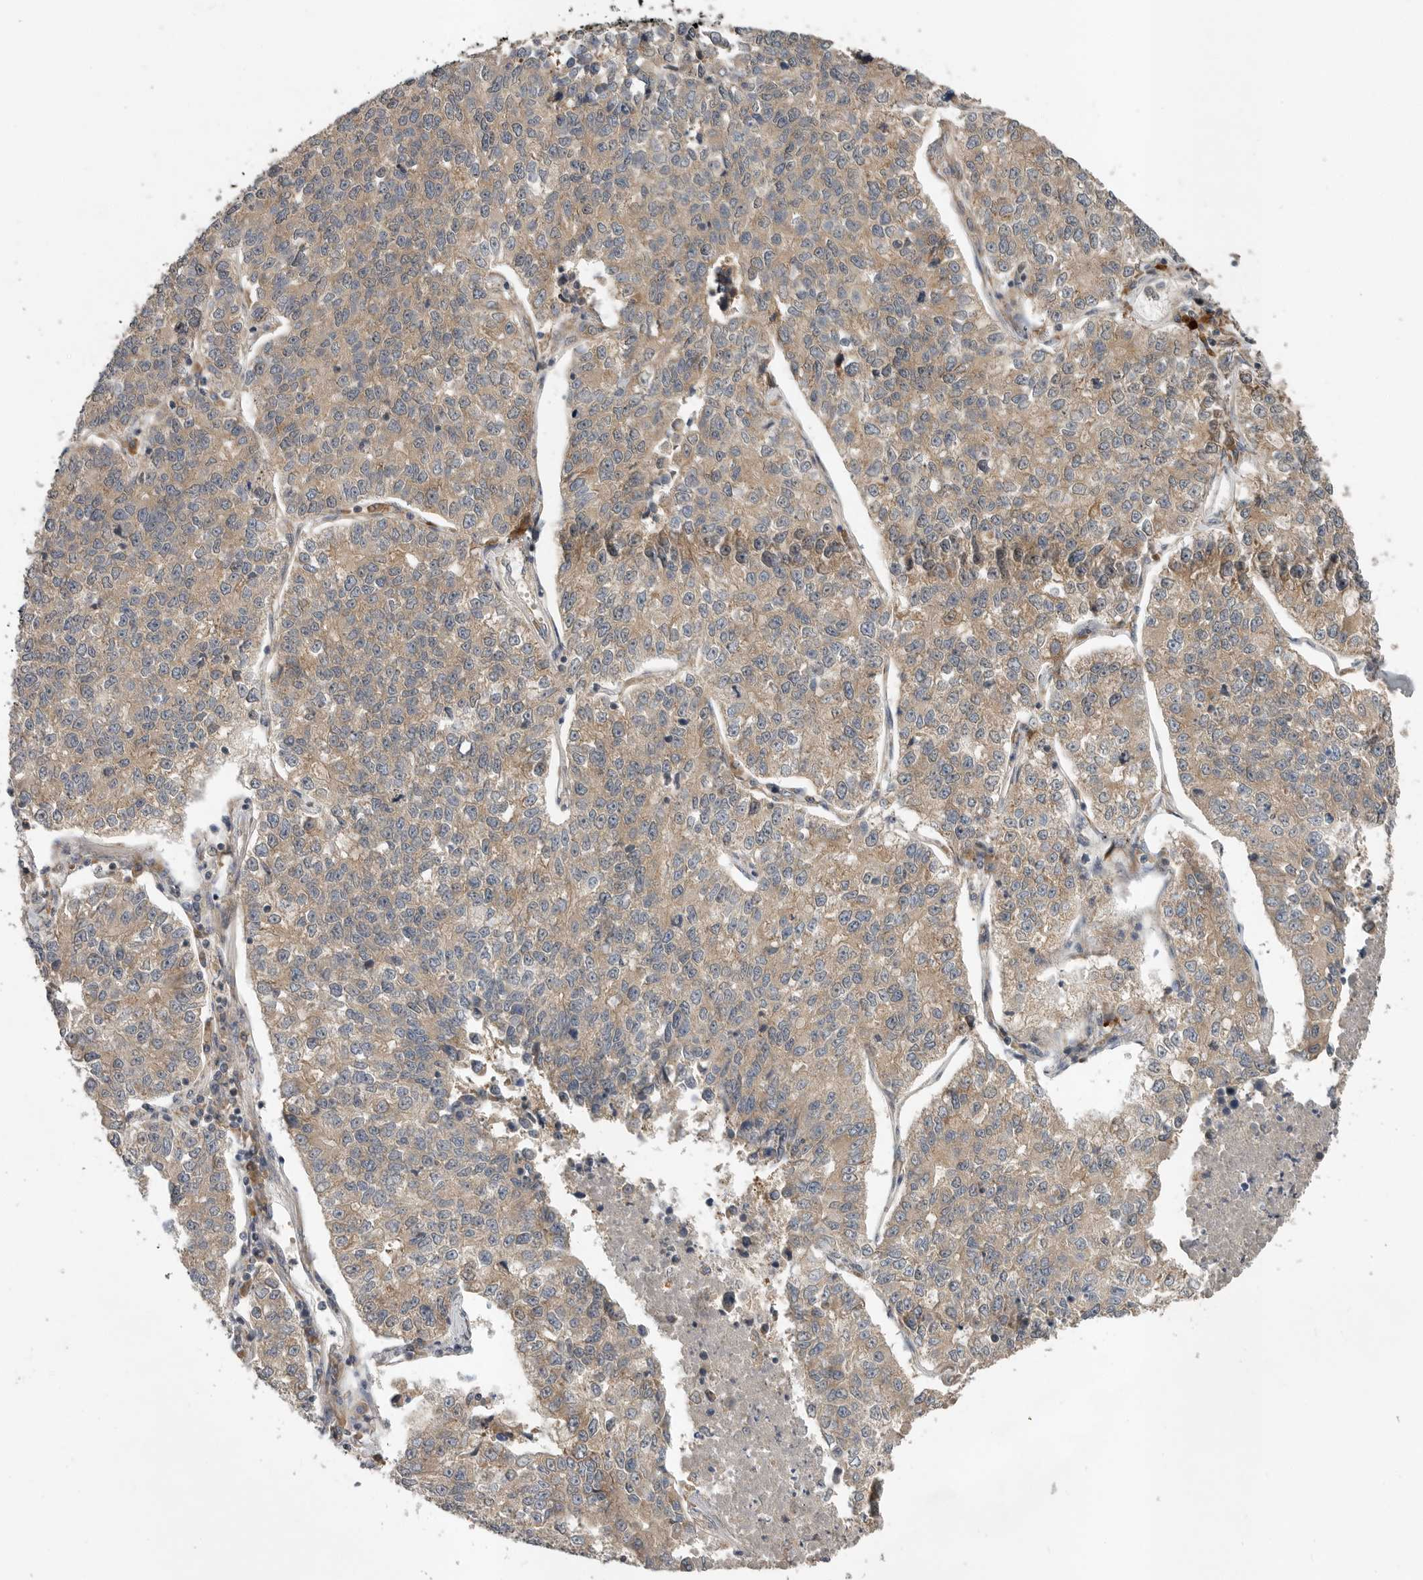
{"staining": {"intensity": "weak", "quantity": ">75%", "location": "cytoplasmic/membranous"}, "tissue": "lung cancer", "cell_type": "Tumor cells", "image_type": "cancer", "snomed": [{"axis": "morphology", "description": "Adenocarcinoma, NOS"}, {"axis": "topography", "description": "Lung"}], "caption": "This photomicrograph reveals lung adenocarcinoma stained with immunohistochemistry to label a protein in brown. The cytoplasmic/membranous of tumor cells show weak positivity for the protein. Nuclei are counter-stained blue.", "gene": "OSBPL9", "patient": {"sex": "male", "age": 49}}